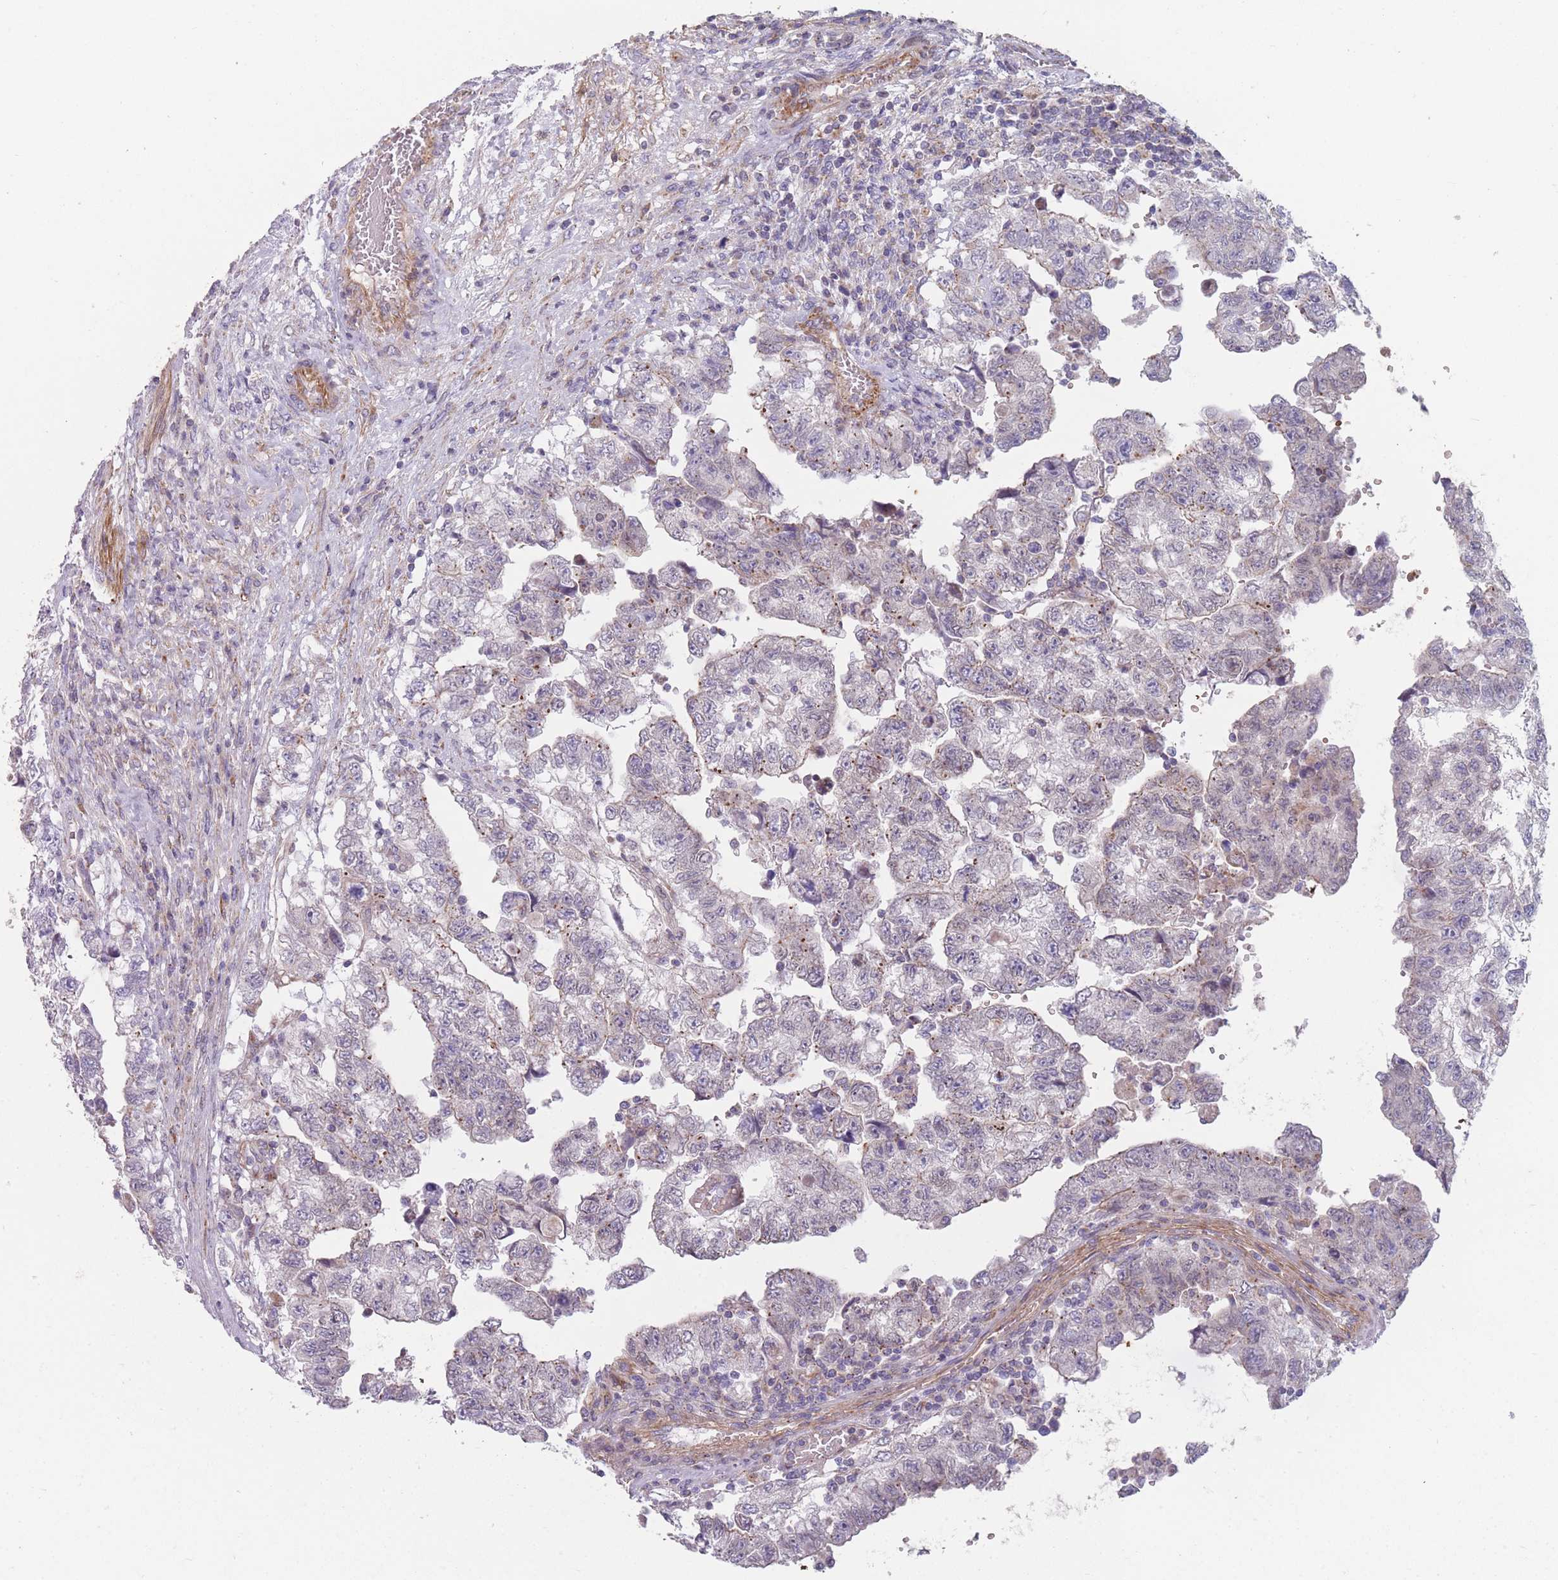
{"staining": {"intensity": "negative", "quantity": "none", "location": "none"}, "tissue": "testis cancer", "cell_type": "Tumor cells", "image_type": "cancer", "snomed": [{"axis": "morphology", "description": "Carcinoma, Embryonal, NOS"}, {"axis": "topography", "description": "Testis"}], "caption": "Tumor cells are negative for brown protein staining in embryonal carcinoma (testis). (Stains: DAB (3,3'-diaminobenzidine) immunohistochemistry with hematoxylin counter stain, Microscopy: brightfield microscopy at high magnification).", "gene": "SMPD4", "patient": {"sex": "male", "age": 36}}